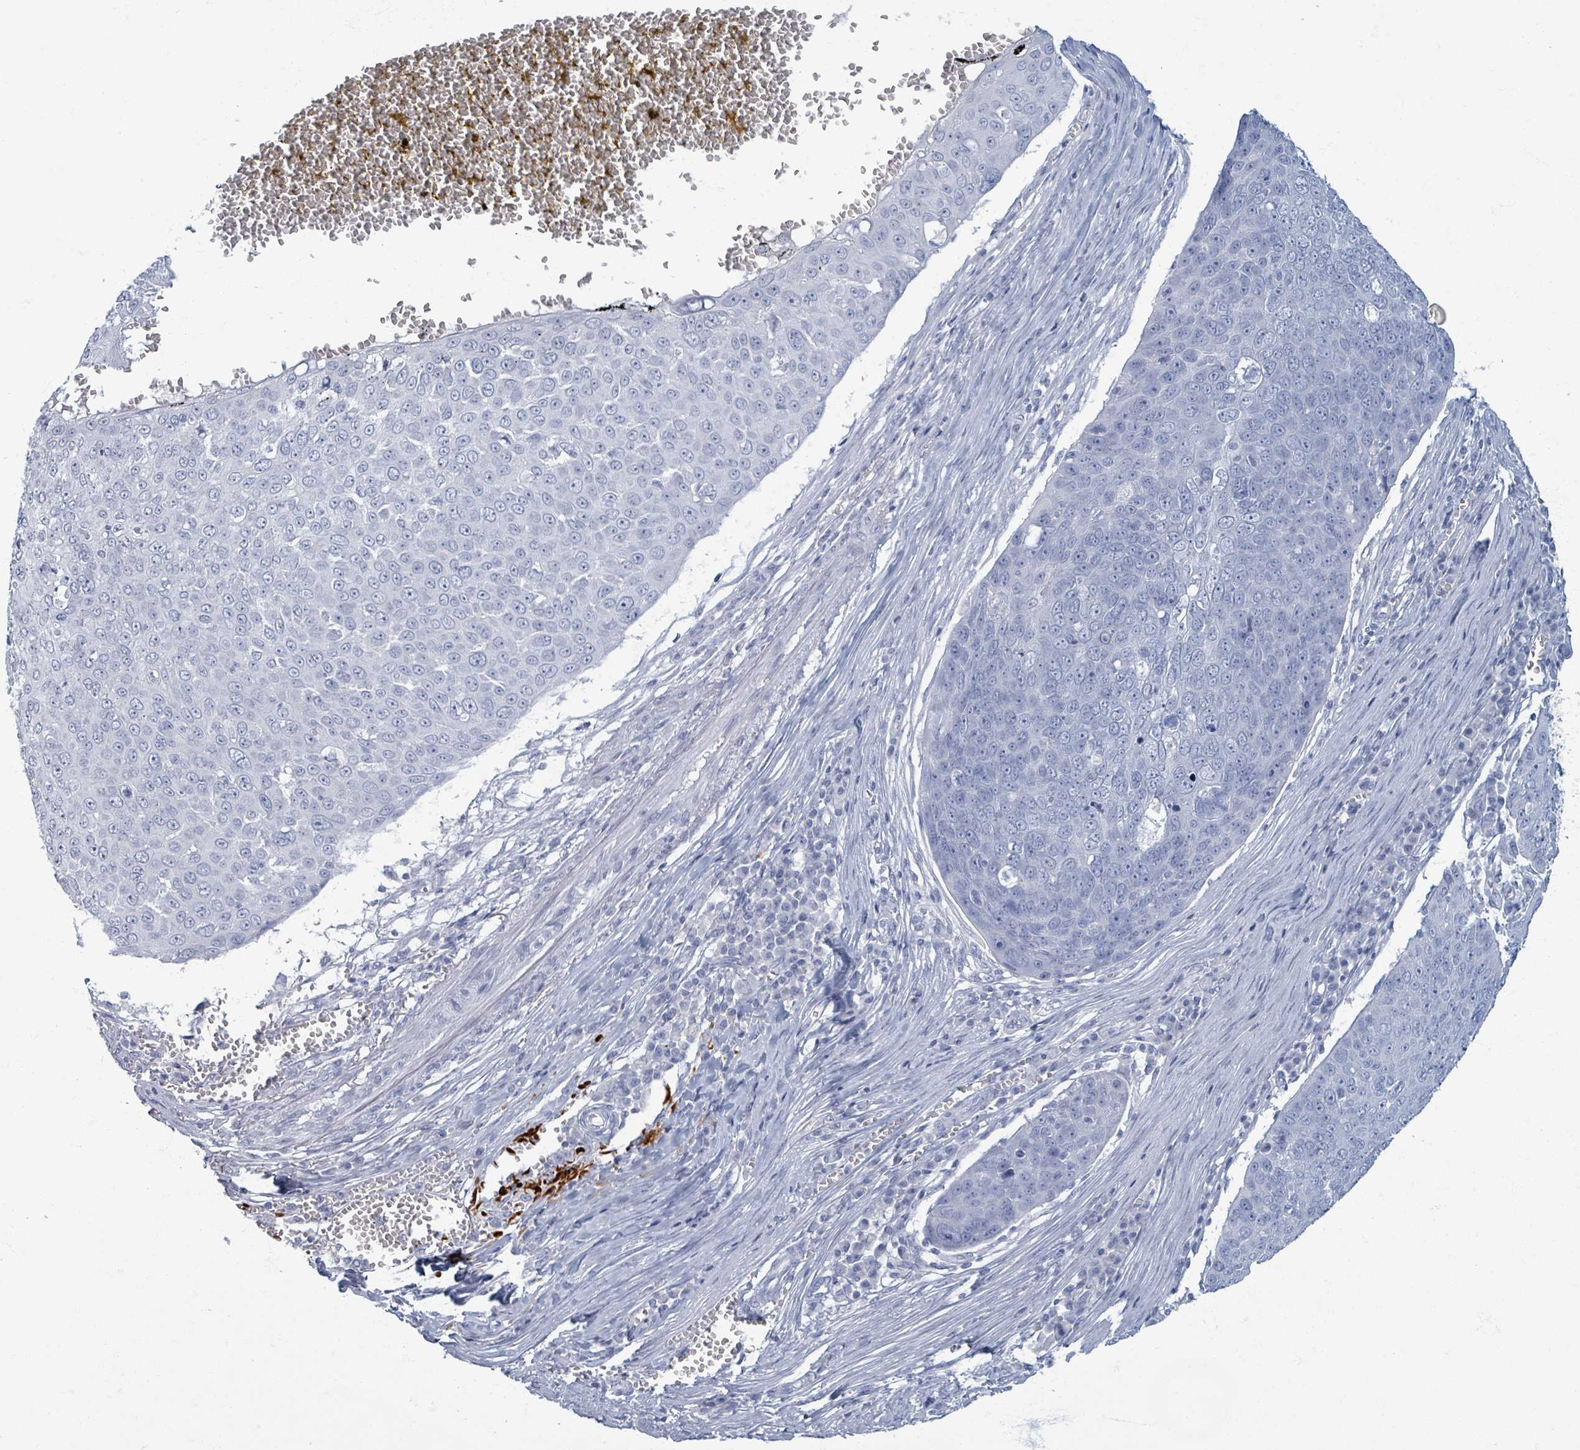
{"staining": {"intensity": "negative", "quantity": "none", "location": "none"}, "tissue": "skin cancer", "cell_type": "Tumor cells", "image_type": "cancer", "snomed": [{"axis": "morphology", "description": "Squamous cell carcinoma, NOS"}, {"axis": "topography", "description": "Skin"}], "caption": "The micrograph reveals no staining of tumor cells in skin cancer.", "gene": "TAS2R1", "patient": {"sex": "male", "age": 71}}